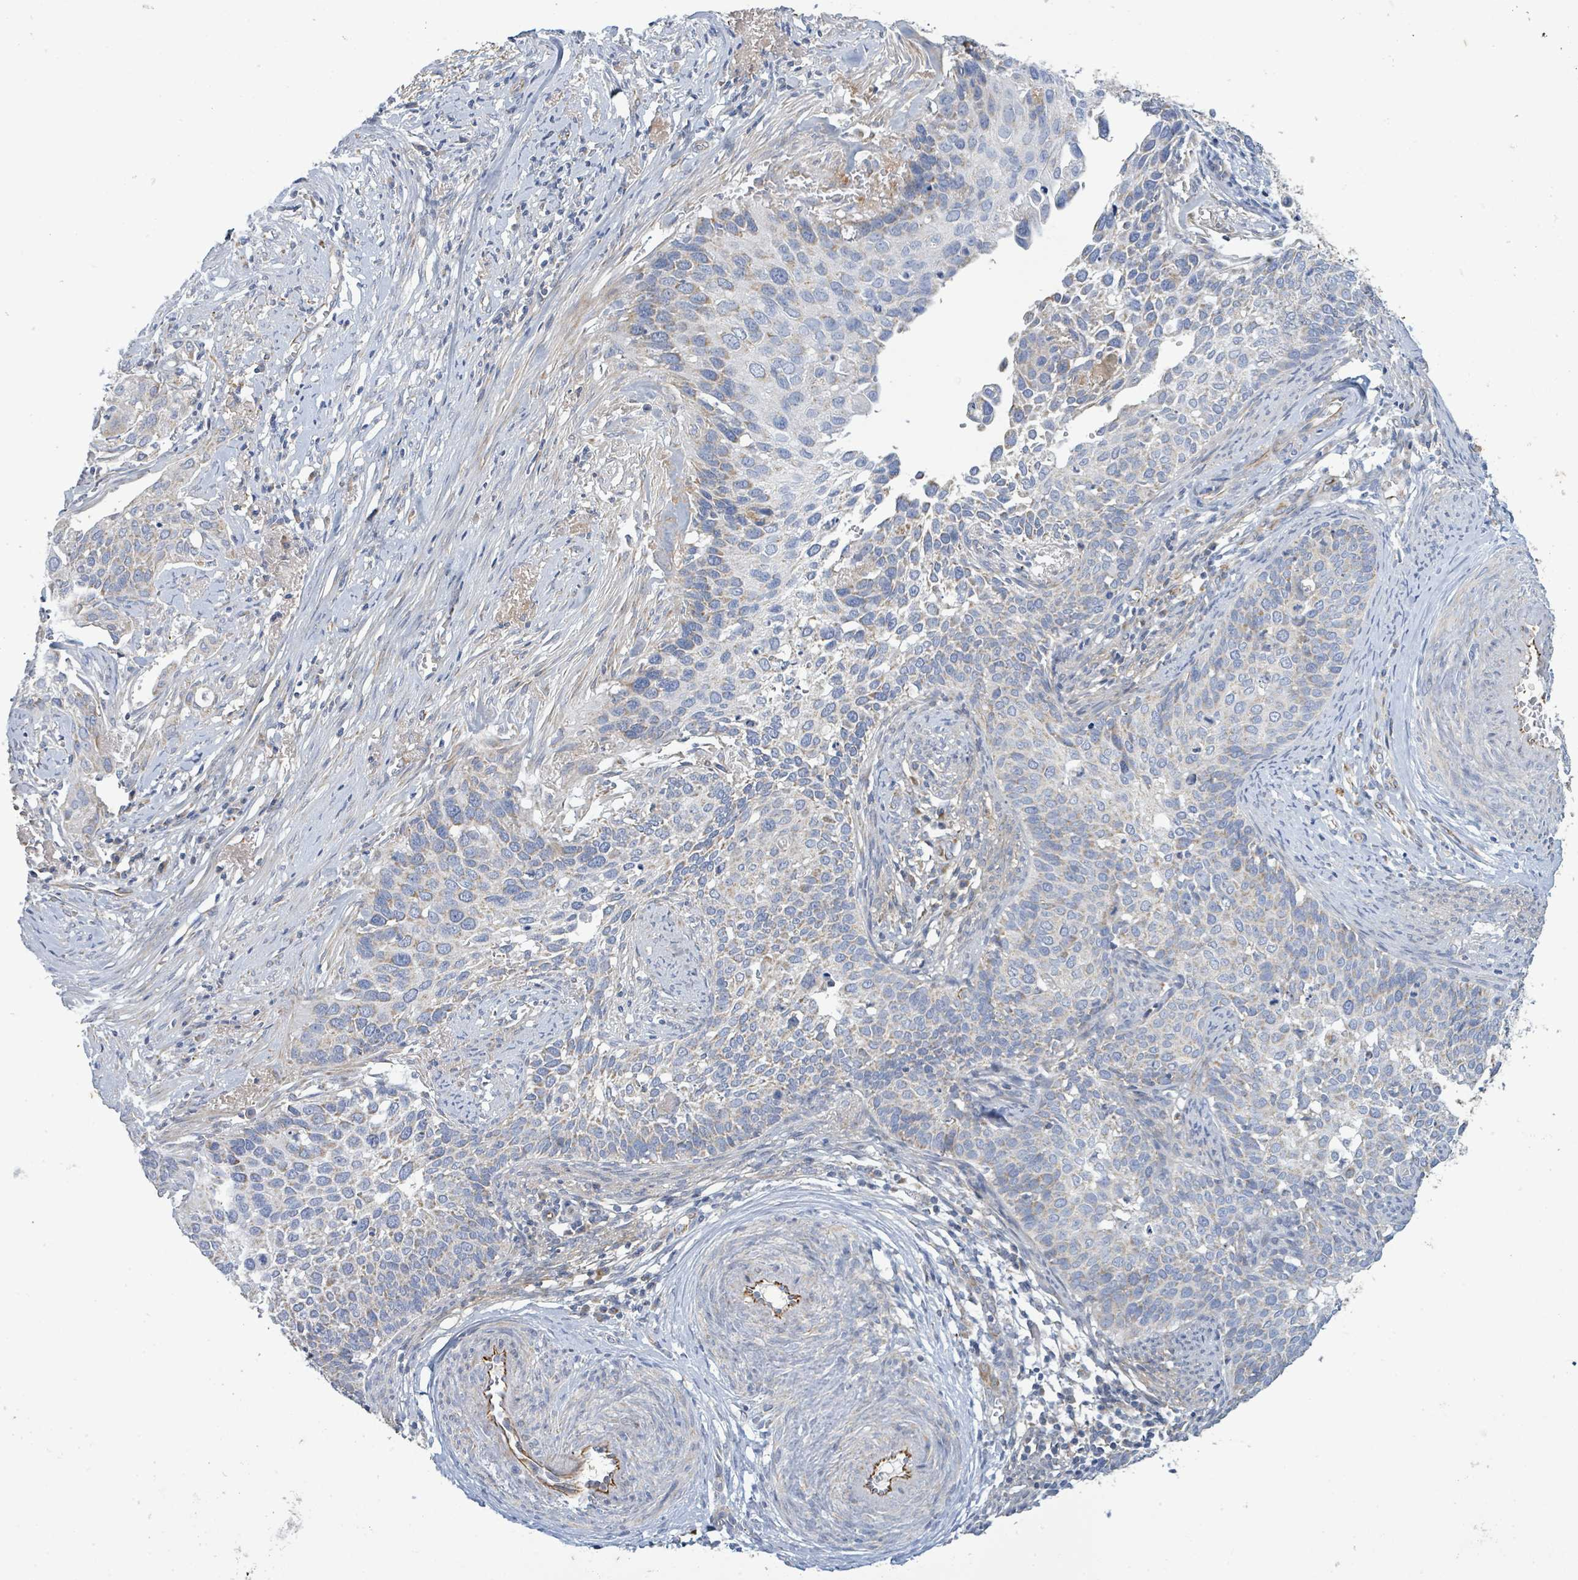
{"staining": {"intensity": "negative", "quantity": "none", "location": "none"}, "tissue": "cervical cancer", "cell_type": "Tumor cells", "image_type": "cancer", "snomed": [{"axis": "morphology", "description": "Squamous cell carcinoma, NOS"}, {"axis": "topography", "description": "Cervix"}], "caption": "Immunohistochemical staining of cervical squamous cell carcinoma displays no significant expression in tumor cells.", "gene": "ALG12", "patient": {"sex": "female", "age": 44}}